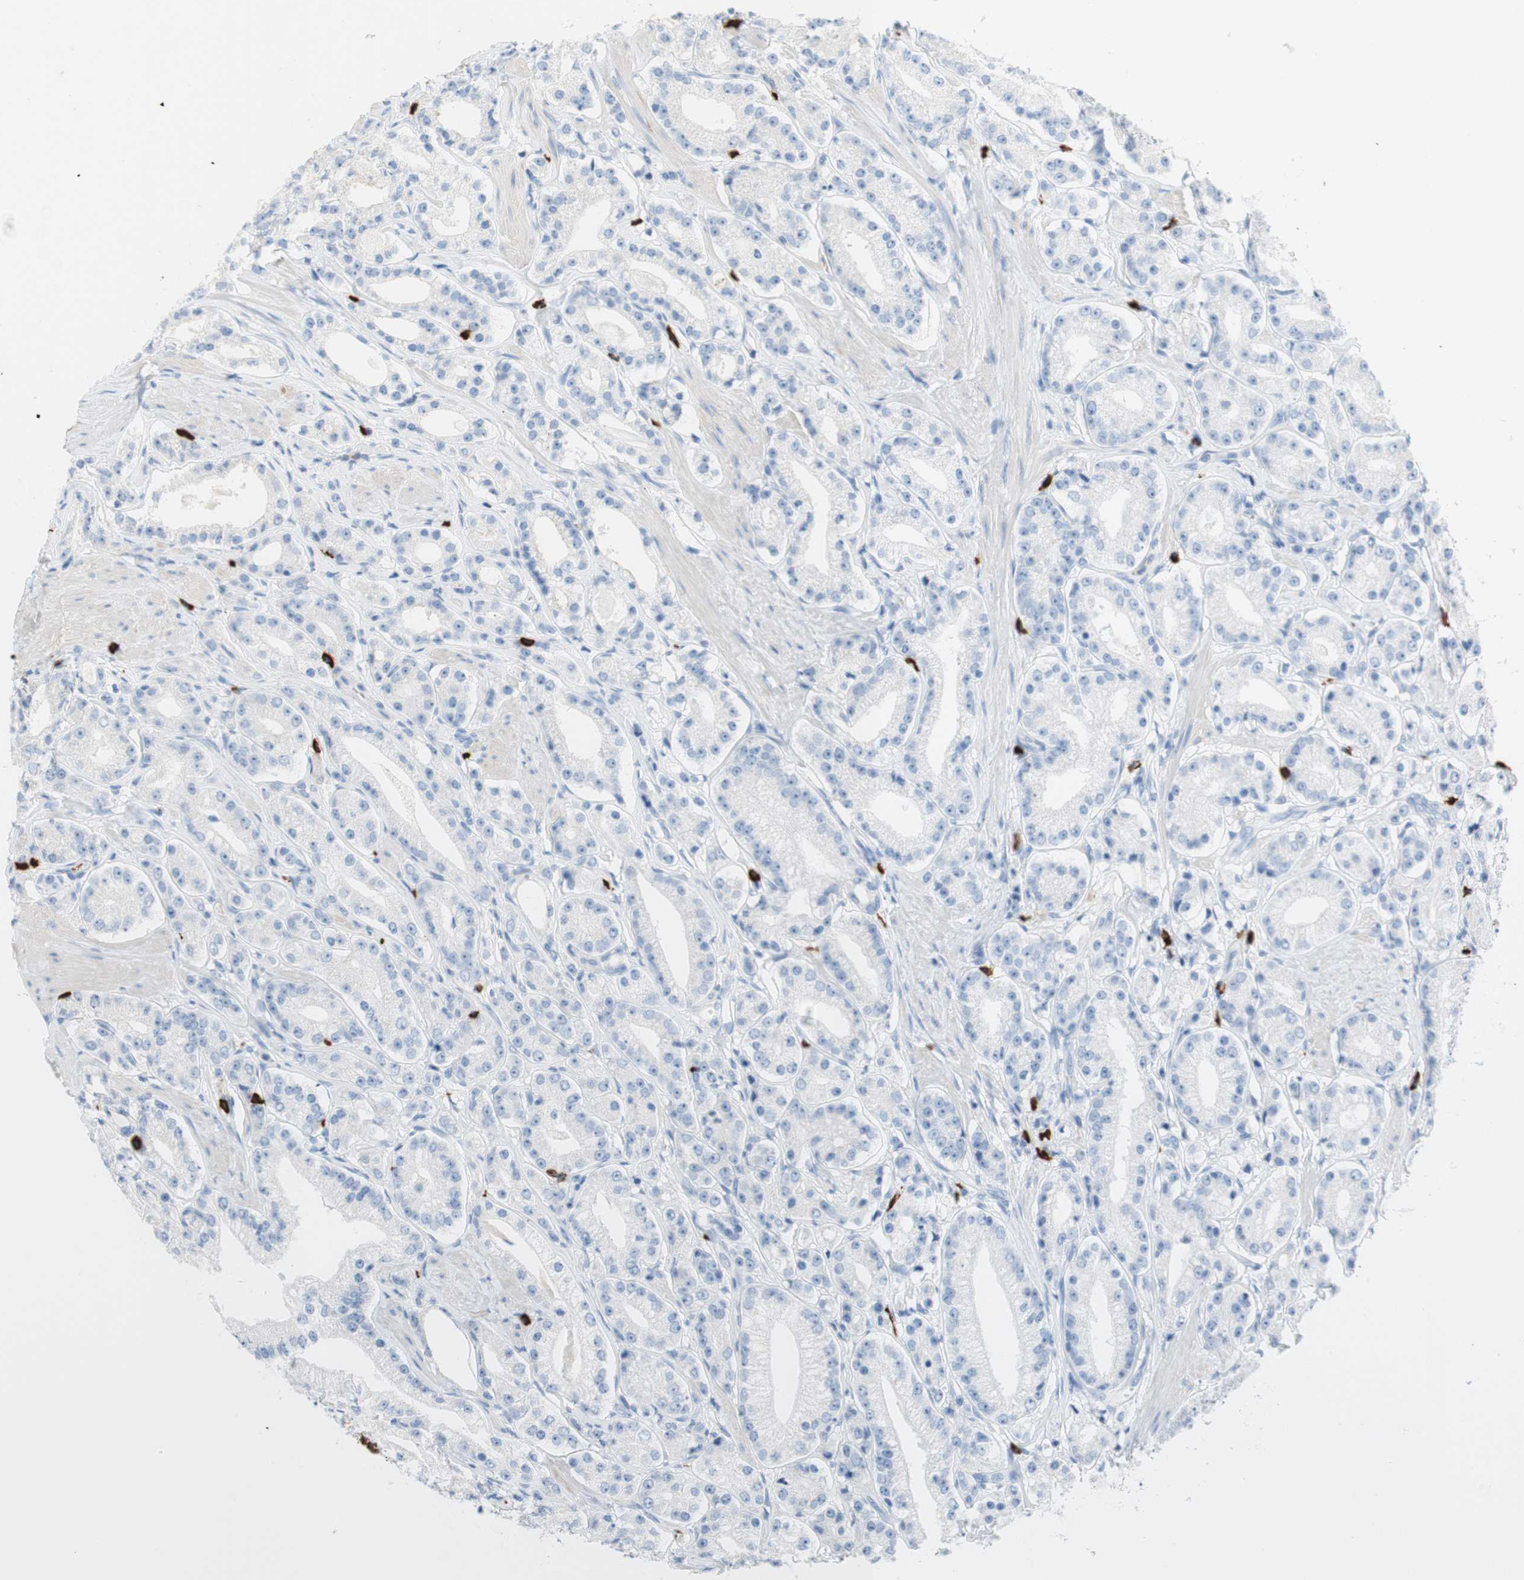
{"staining": {"intensity": "negative", "quantity": "none", "location": "none"}, "tissue": "prostate cancer", "cell_type": "Tumor cells", "image_type": "cancer", "snomed": [{"axis": "morphology", "description": "Adenocarcinoma, Low grade"}, {"axis": "topography", "description": "Prostate"}], "caption": "High power microscopy histopathology image of an immunohistochemistry (IHC) photomicrograph of prostate adenocarcinoma (low-grade), revealing no significant positivity in tumor cells.", "gene": "CEACAM1", "patient": {"sex": "male", "age": 63}}